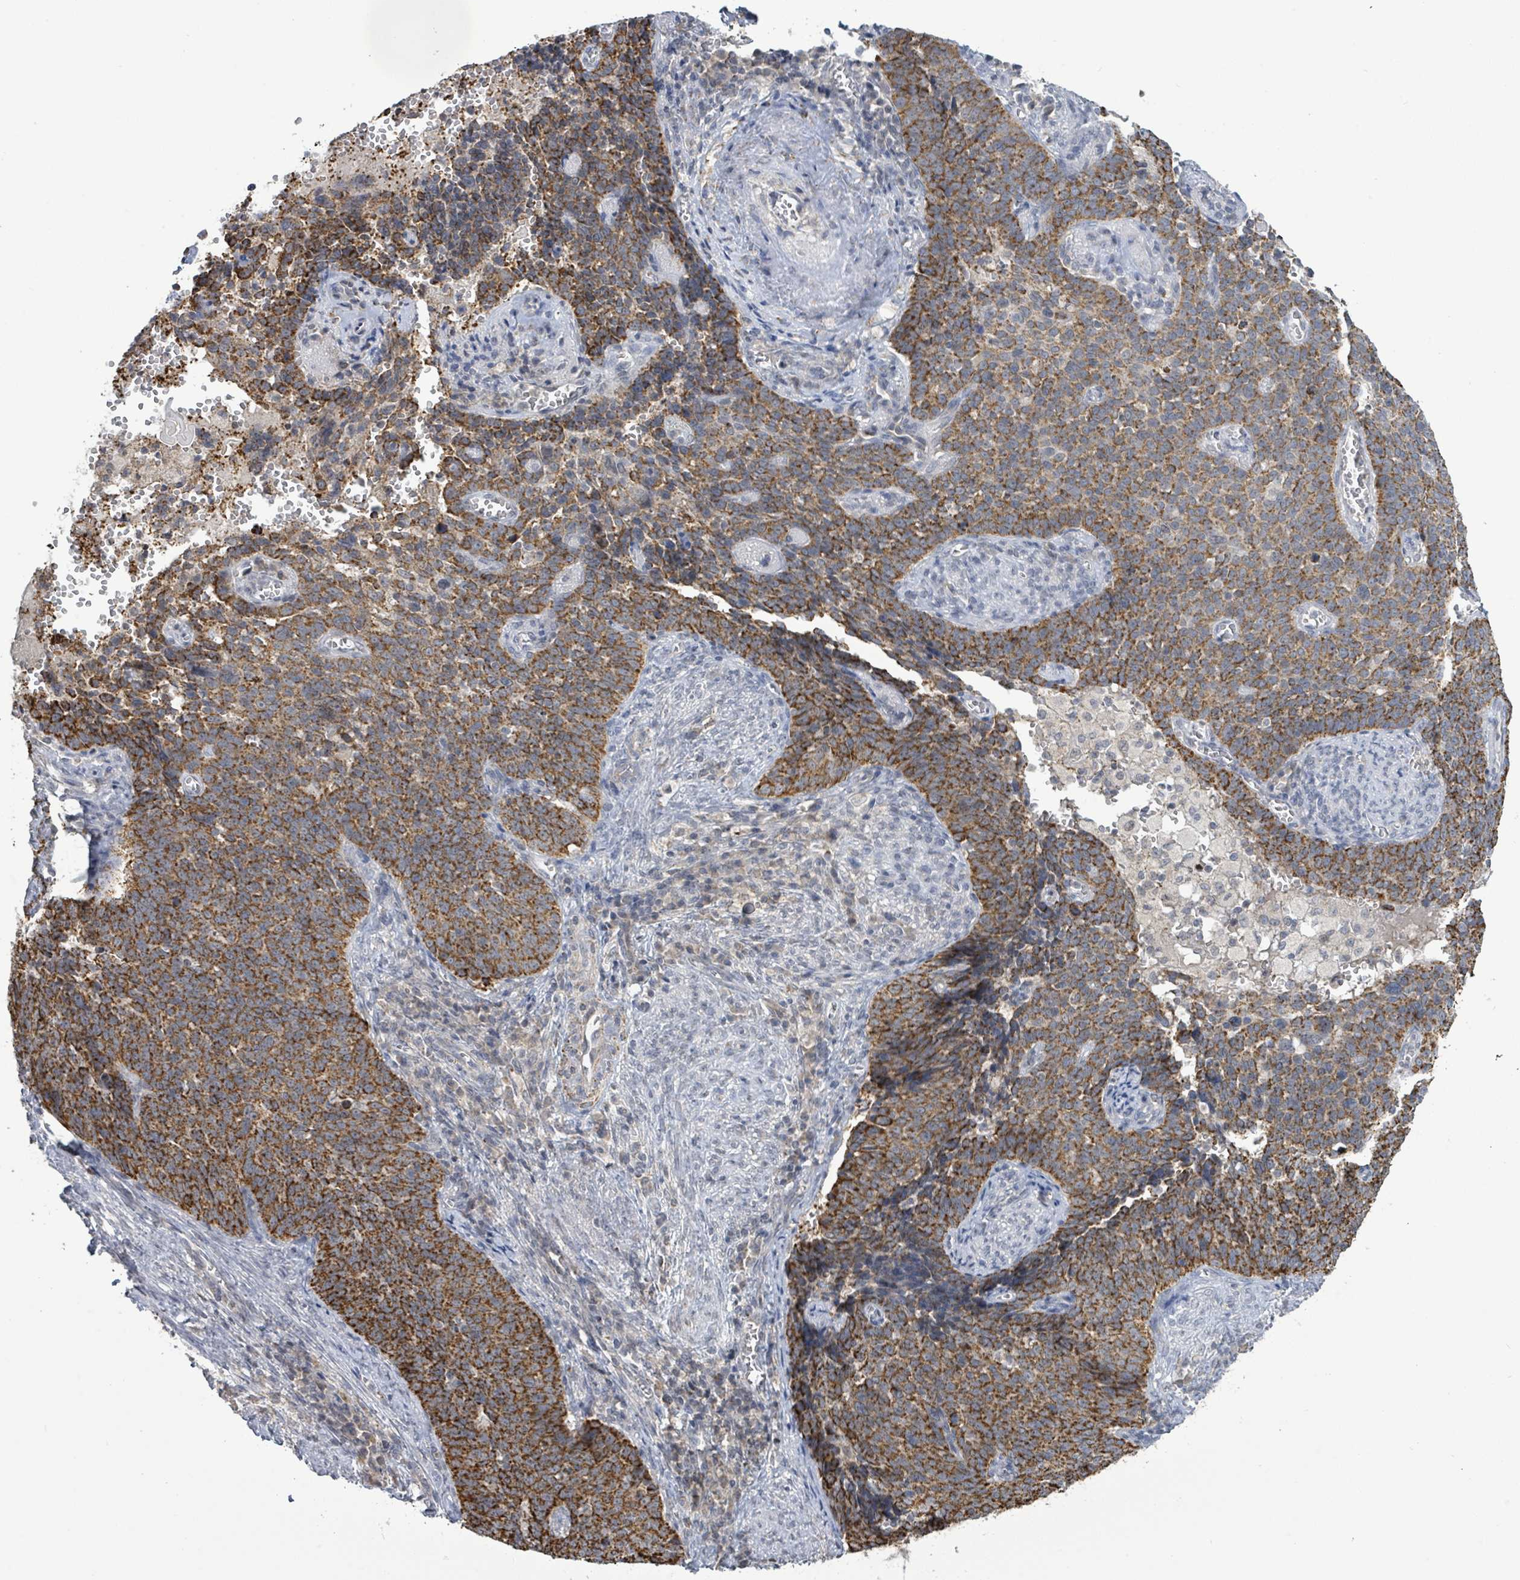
{"staining": {"intensity": "strong", "quantity": ">75%", "location": "cytoplasmic/membranous"}, "tissue": "cervical cancer", "cell_type": "Tumor cells", "image_type": "cancer", "snomed": [{"axis": "morphology", "description": "Normal tissue, NOS"}, {"axis": "morphology", "description": "Squamous cell carcinoma, NOS"}, {"axis": "topography", "description": "Cervix"}], "caption": "Immunohistochemical staining of human cervical squamous cell carcinoma displays high levels of strong cytoplasmic/membranous protein expression in approximately >75% of tumor cells.", "gene": "COQ10B", "patient": {"sex": "female", "age": 39}}